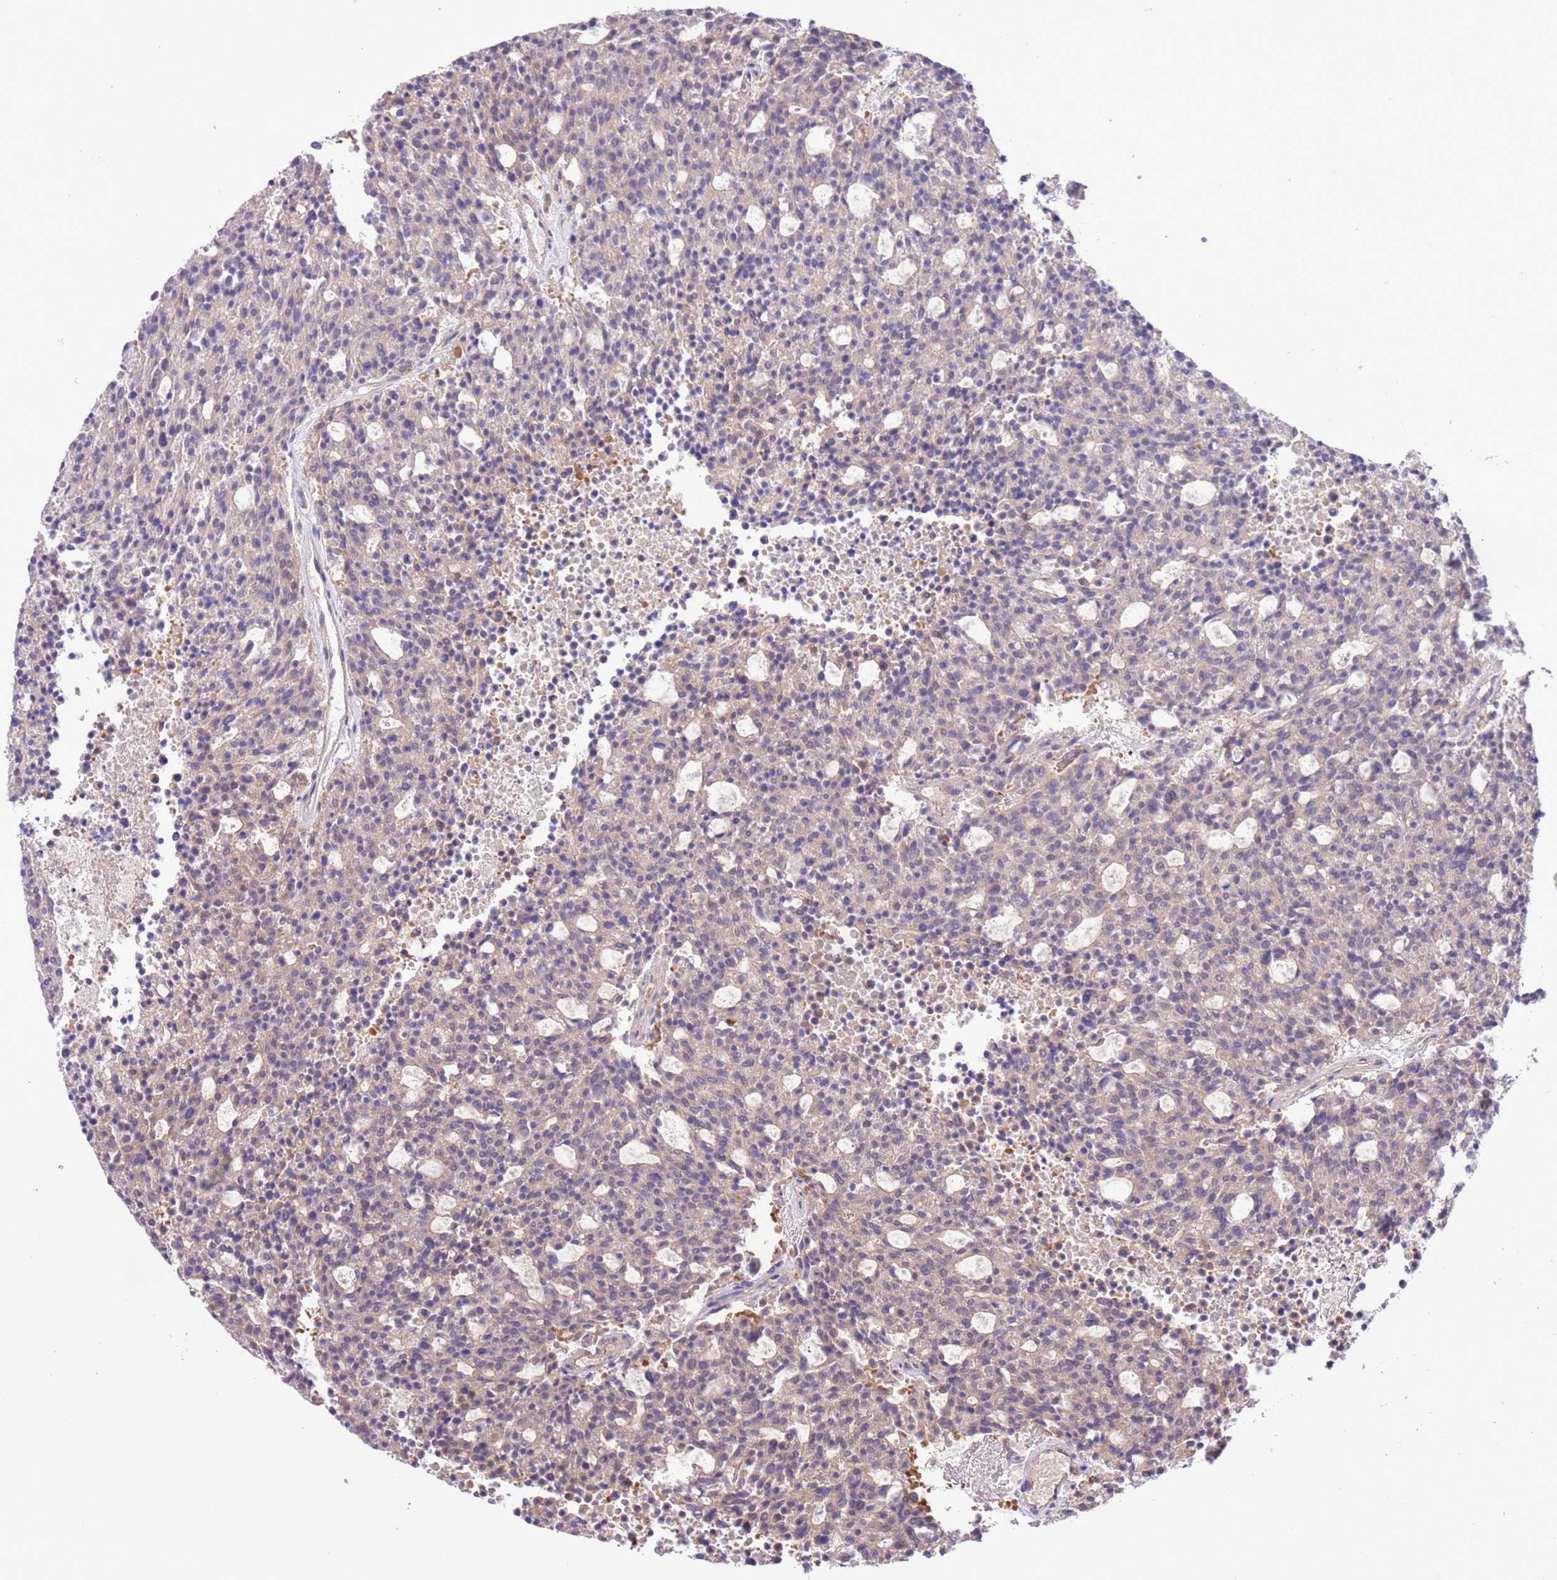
{"staining": {"intensity": "weak", "quantity": "<25%", "location": "cytoplasmic/membranous"}, "tissue": "carcinoid", "cell_type": "Tumor cells", "image_type": "cancer", "snomed": [{"axis": "morphology", "description": "Carcinoid, malignant, NOS"}, {"axis": "topography", "description": "Pancreas"}], "caption": "Tumor cells show no significant staining in malignant carcinoid.", "gene": "PRR32", "patient": {"sex": "female", "age": 54}}